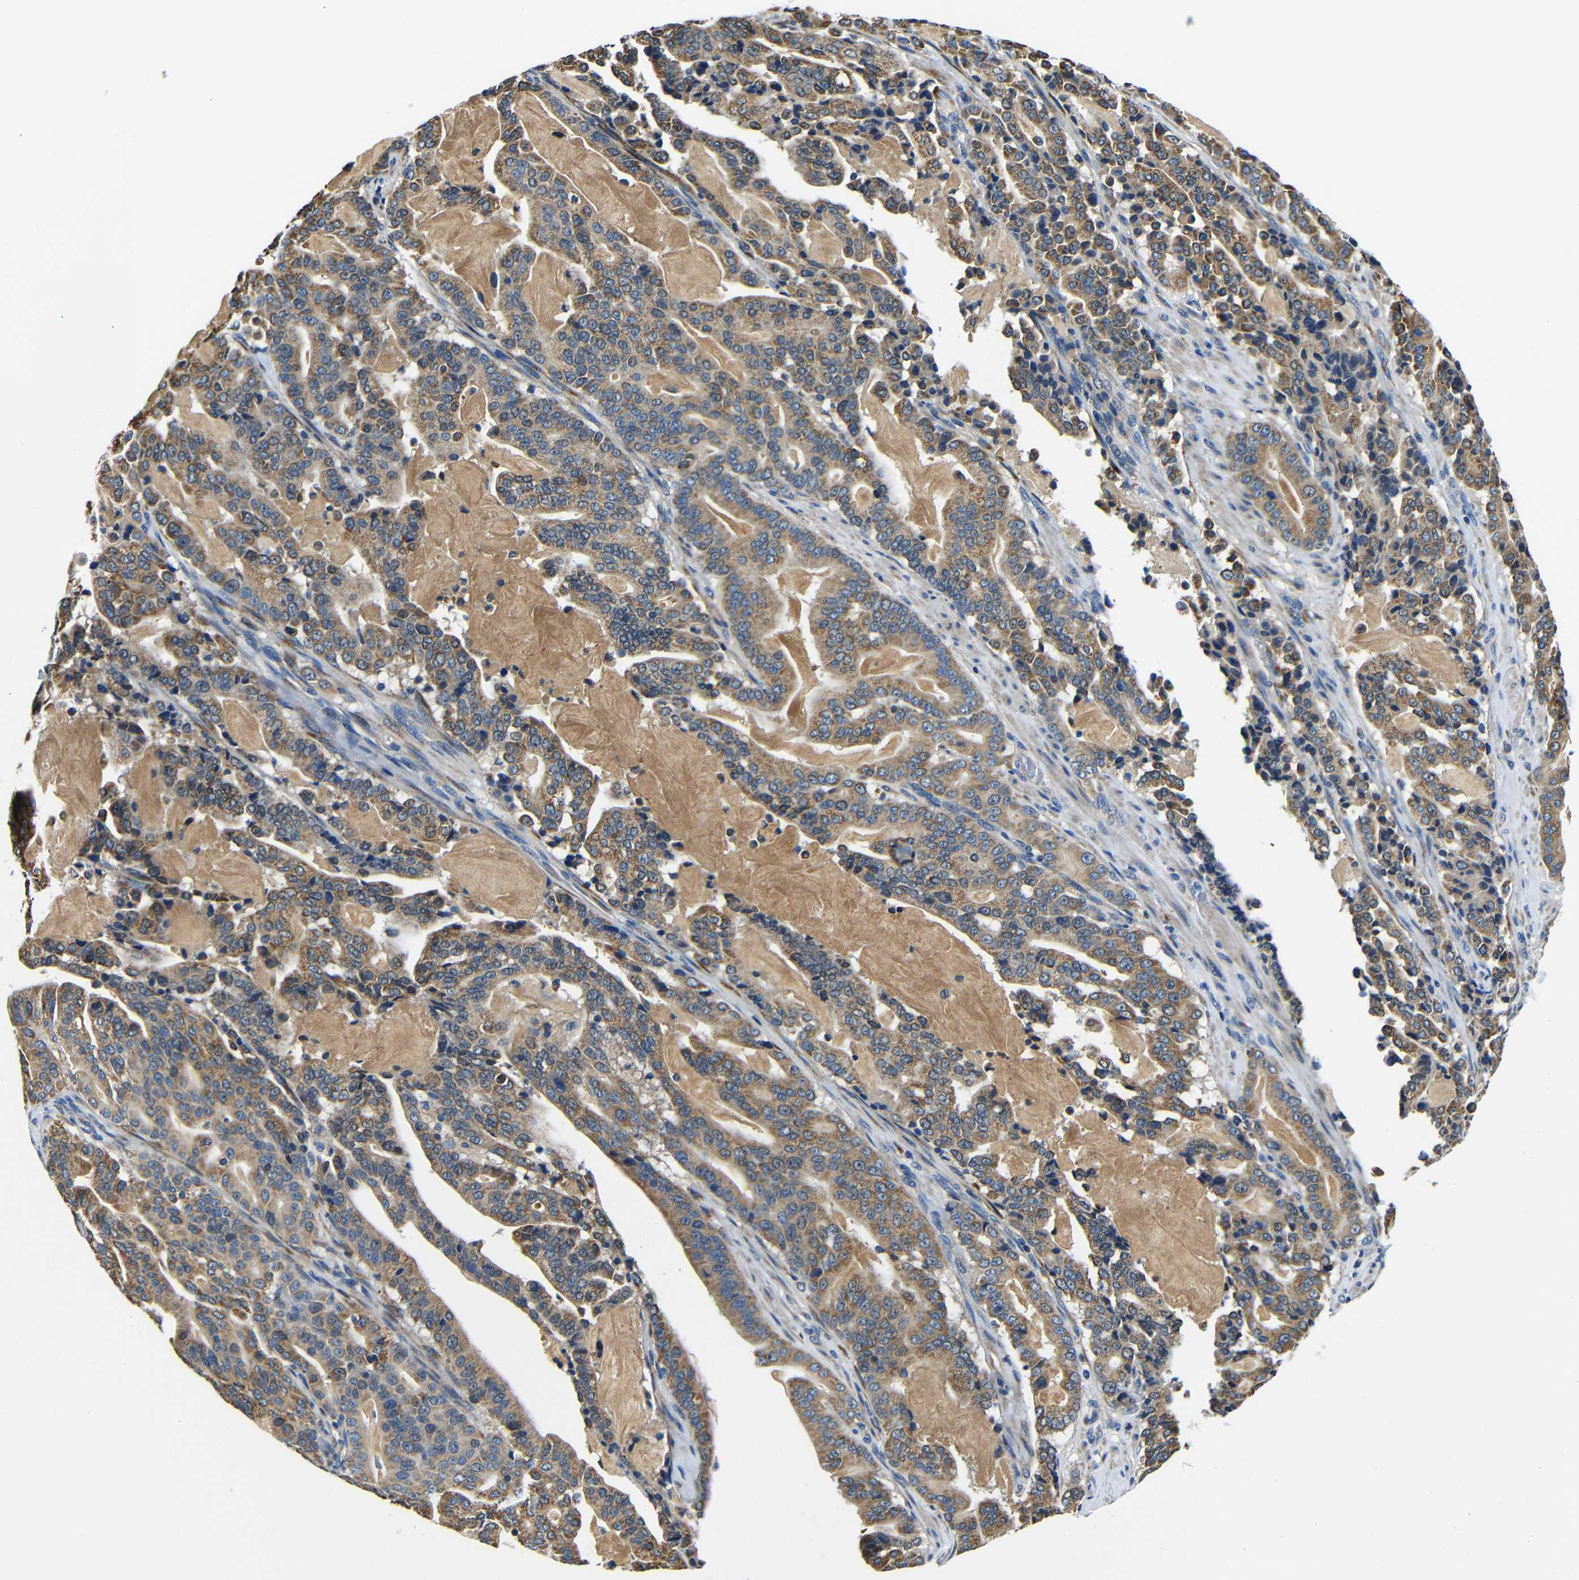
{"staining": {"intensity": "moderate", "quantity": ">75%", "location": "cytoplasmic/membranous"}, "tissue": "pancreatic cancer", "cell_type": "Tumor cells", "image_type": "cancer", "snomed": [{"axis": "morphology", "description": "Adenocarcinoma, NOS"}, {"axis": "topography", "description": "Pancreas"}], "caption": "DAB (3,3'-diaminobenzidine) immunohistochemical staining of human pancreatic cancer (adenocarcinoma) shows moderate cytoplasmic/membranous protein positivity in approximately >75% of tumor cells. (DAB IHC with brightfield microscopy, high magnification).", "gene": "FKBP14", "patient": {"sex": "male", "age": 63}}